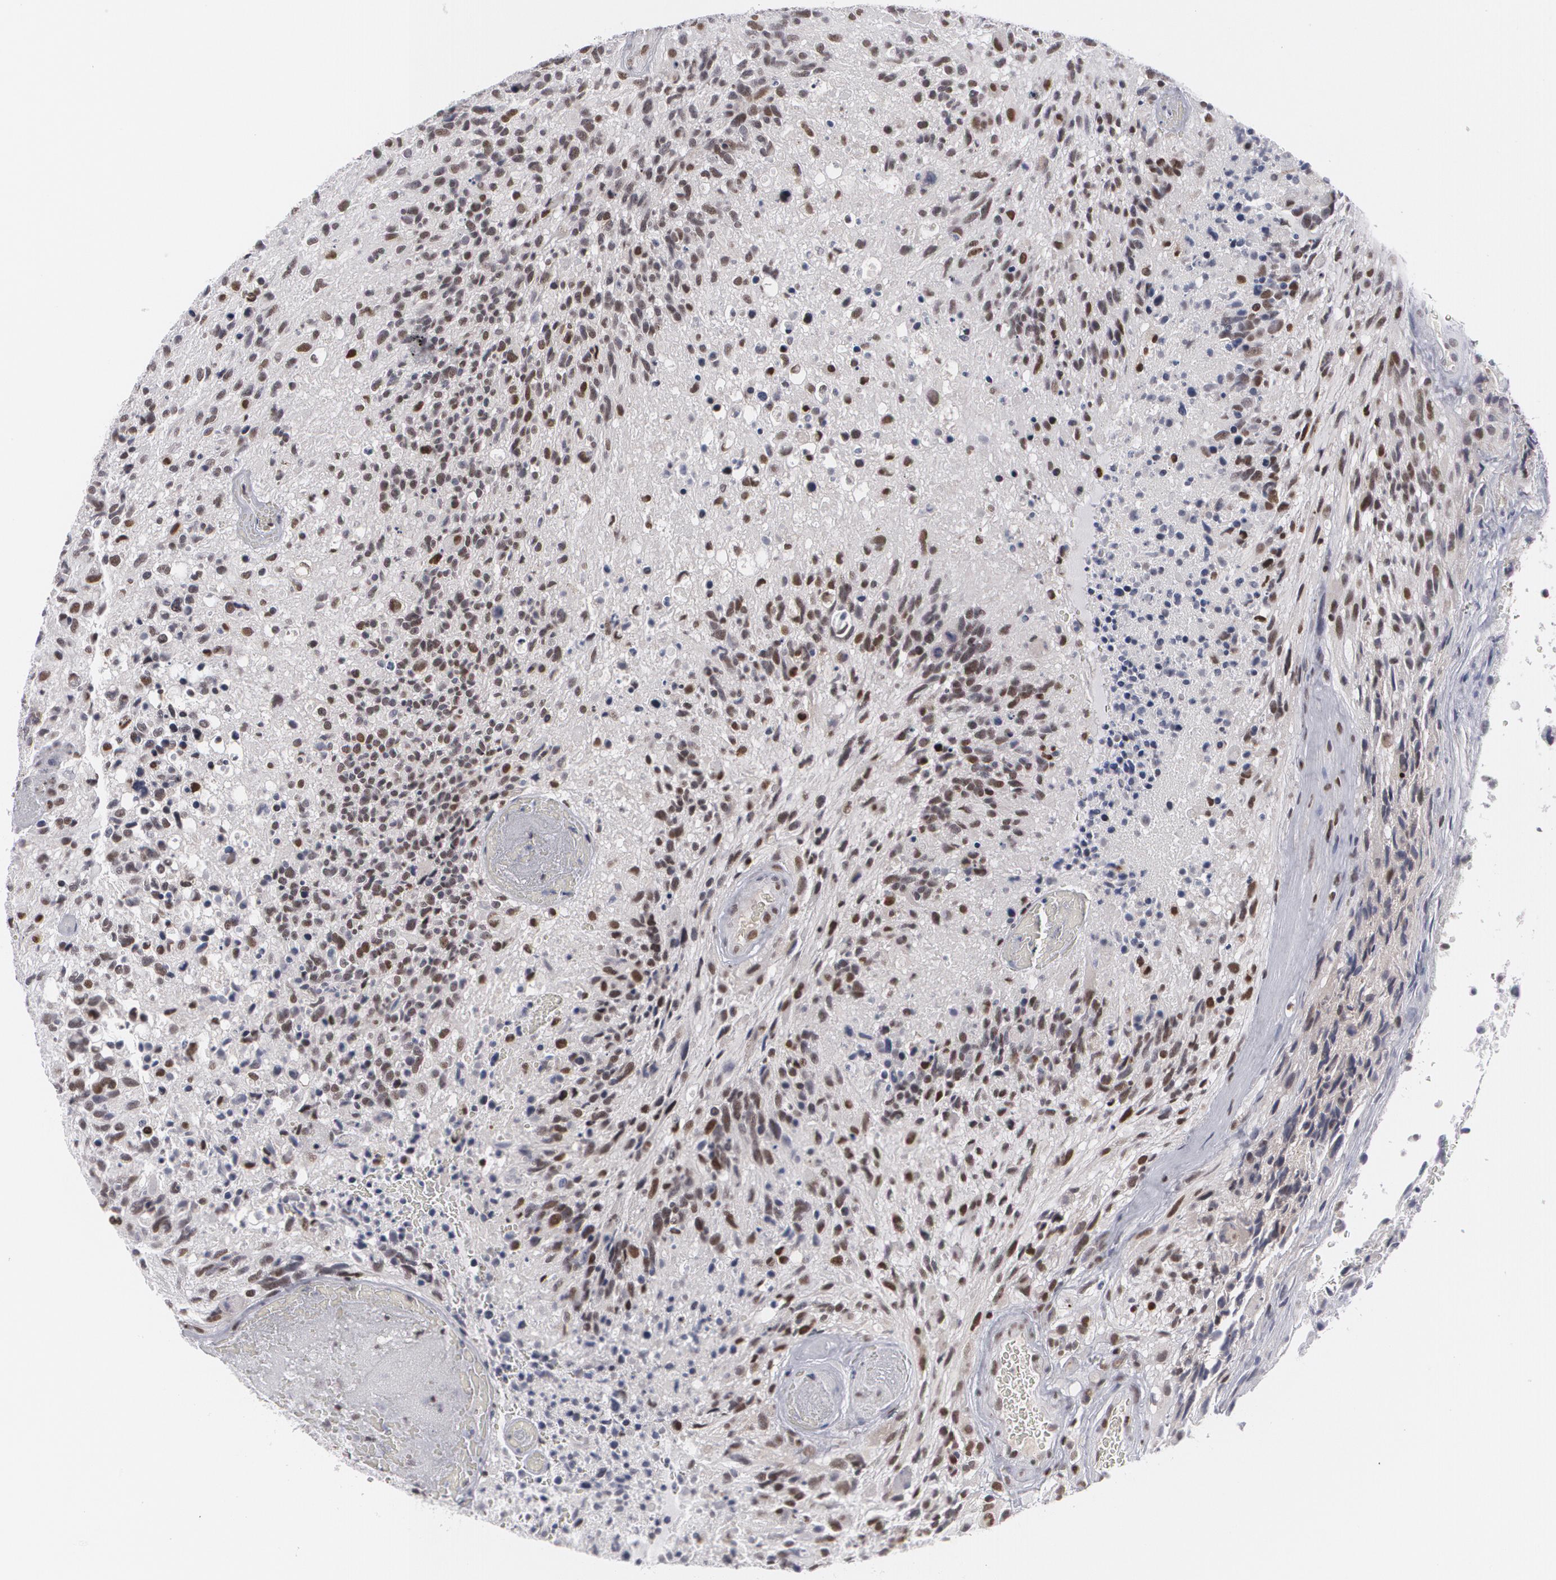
{"staining": {"intensity": "weak", "quantity": "25%-75%", "location": "nuclear"}, "tissue": "glioma", "cell_type": "Tumor cells", "image_type": "cancer", "snomed": [{"axis": "morphology", "description": "Glioma, malignant, High grade"}, {"axis": "topography", "description": "Brain"}], "caption": "High-grade glioma (malignant) was stained to show a protein in brown. There is low levels of weak nuclear staining in approximately 25%-75% of tumor cells.", "gene": "MCL1", "patient": {"sex": "male", "age": 72}}